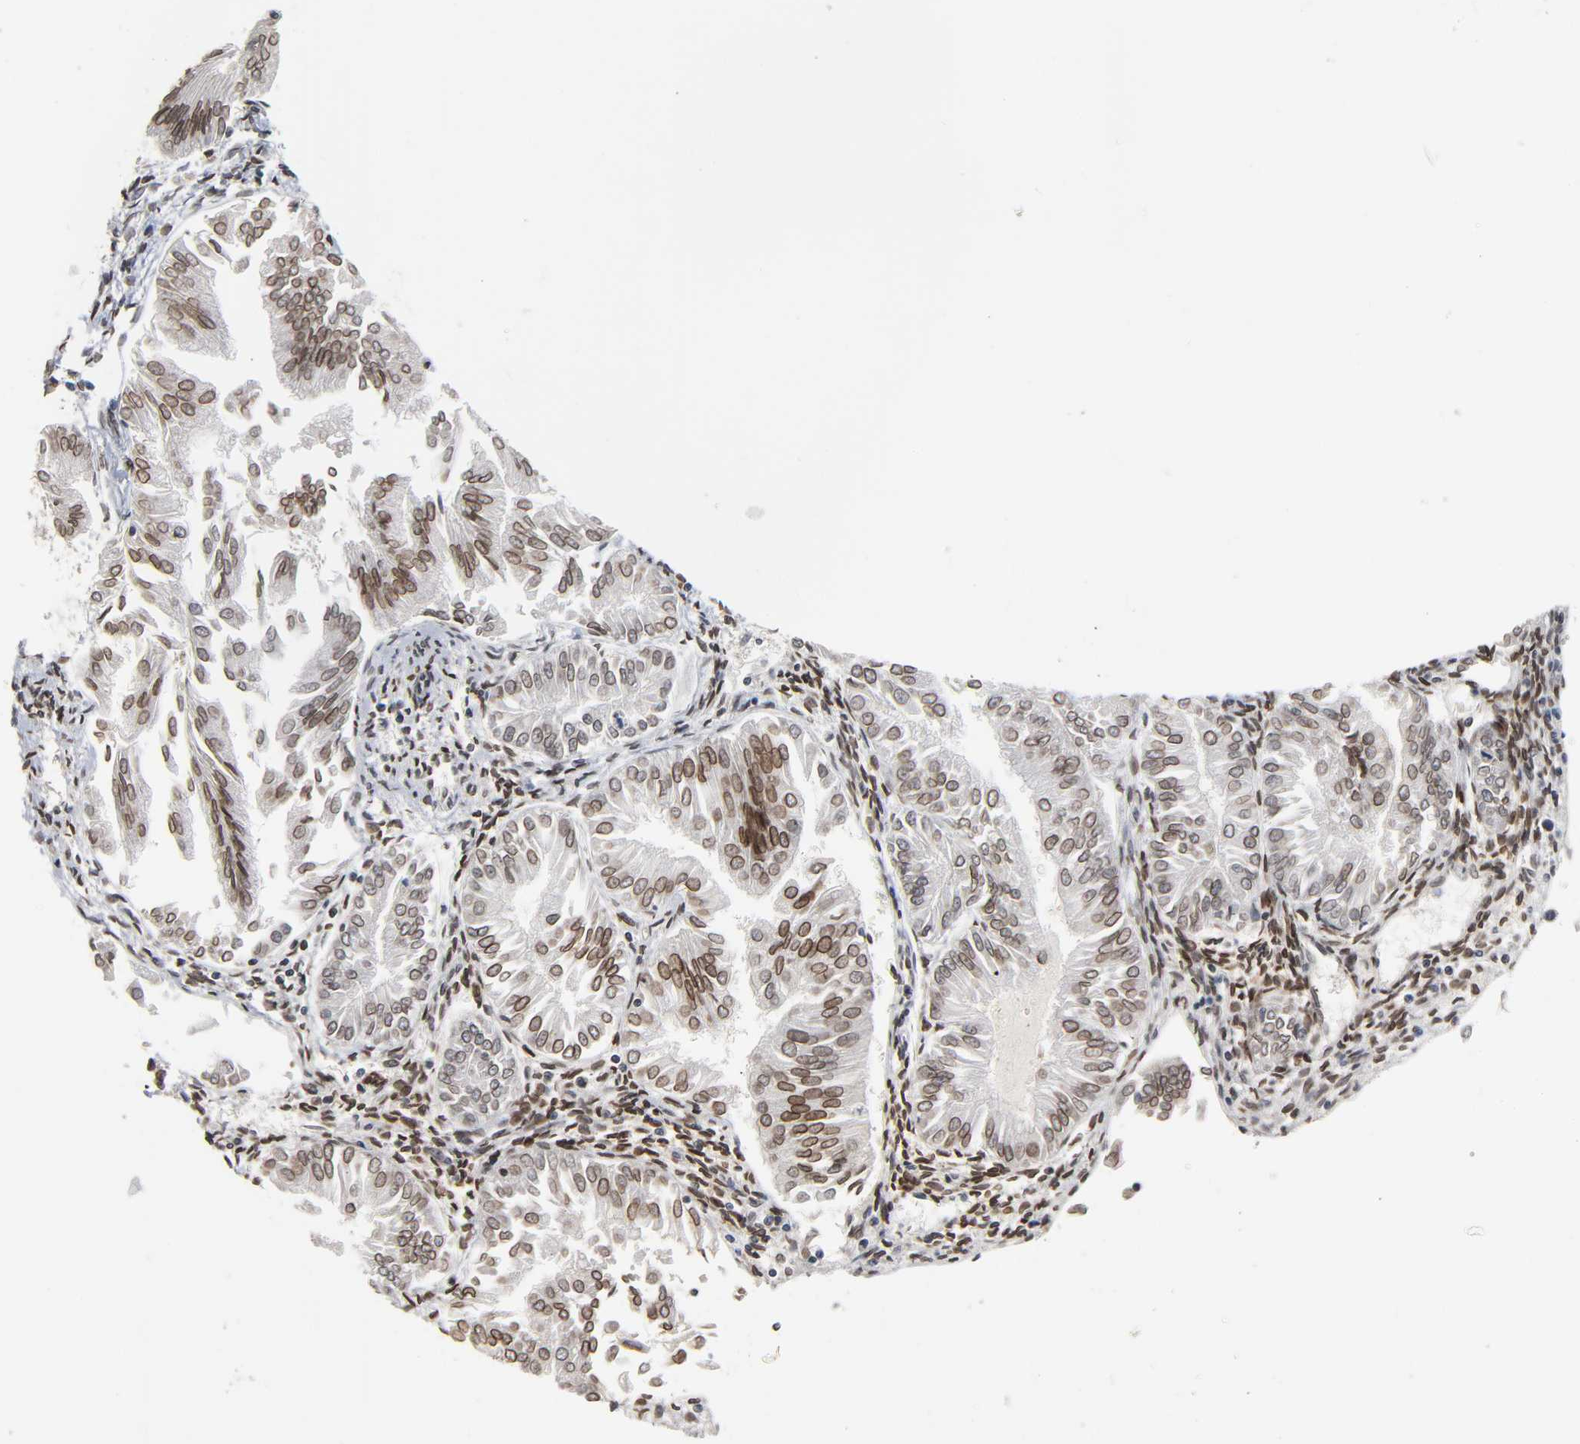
{"staining": {"intensity": "moderate", "quantity": ">75%", "location": "cytoplasmic/membranous,nuclear"}, "tissue": "endometrial cancer", "cell_type": "Tumor cells", "image_type": "cancer", "snomed": [{"axis": "morphology", "description": "Adenocarcinoma, NOS"}, {"axis": "topography", "description": "Endometrium"}], "caption": "Human endometrial cancer (adenocarcinoma) stained with a protein marker demonstrates moderate staining in tumor cells.", "gene": "CCDC175", "patient": {"sex": "female", "age": 53}}